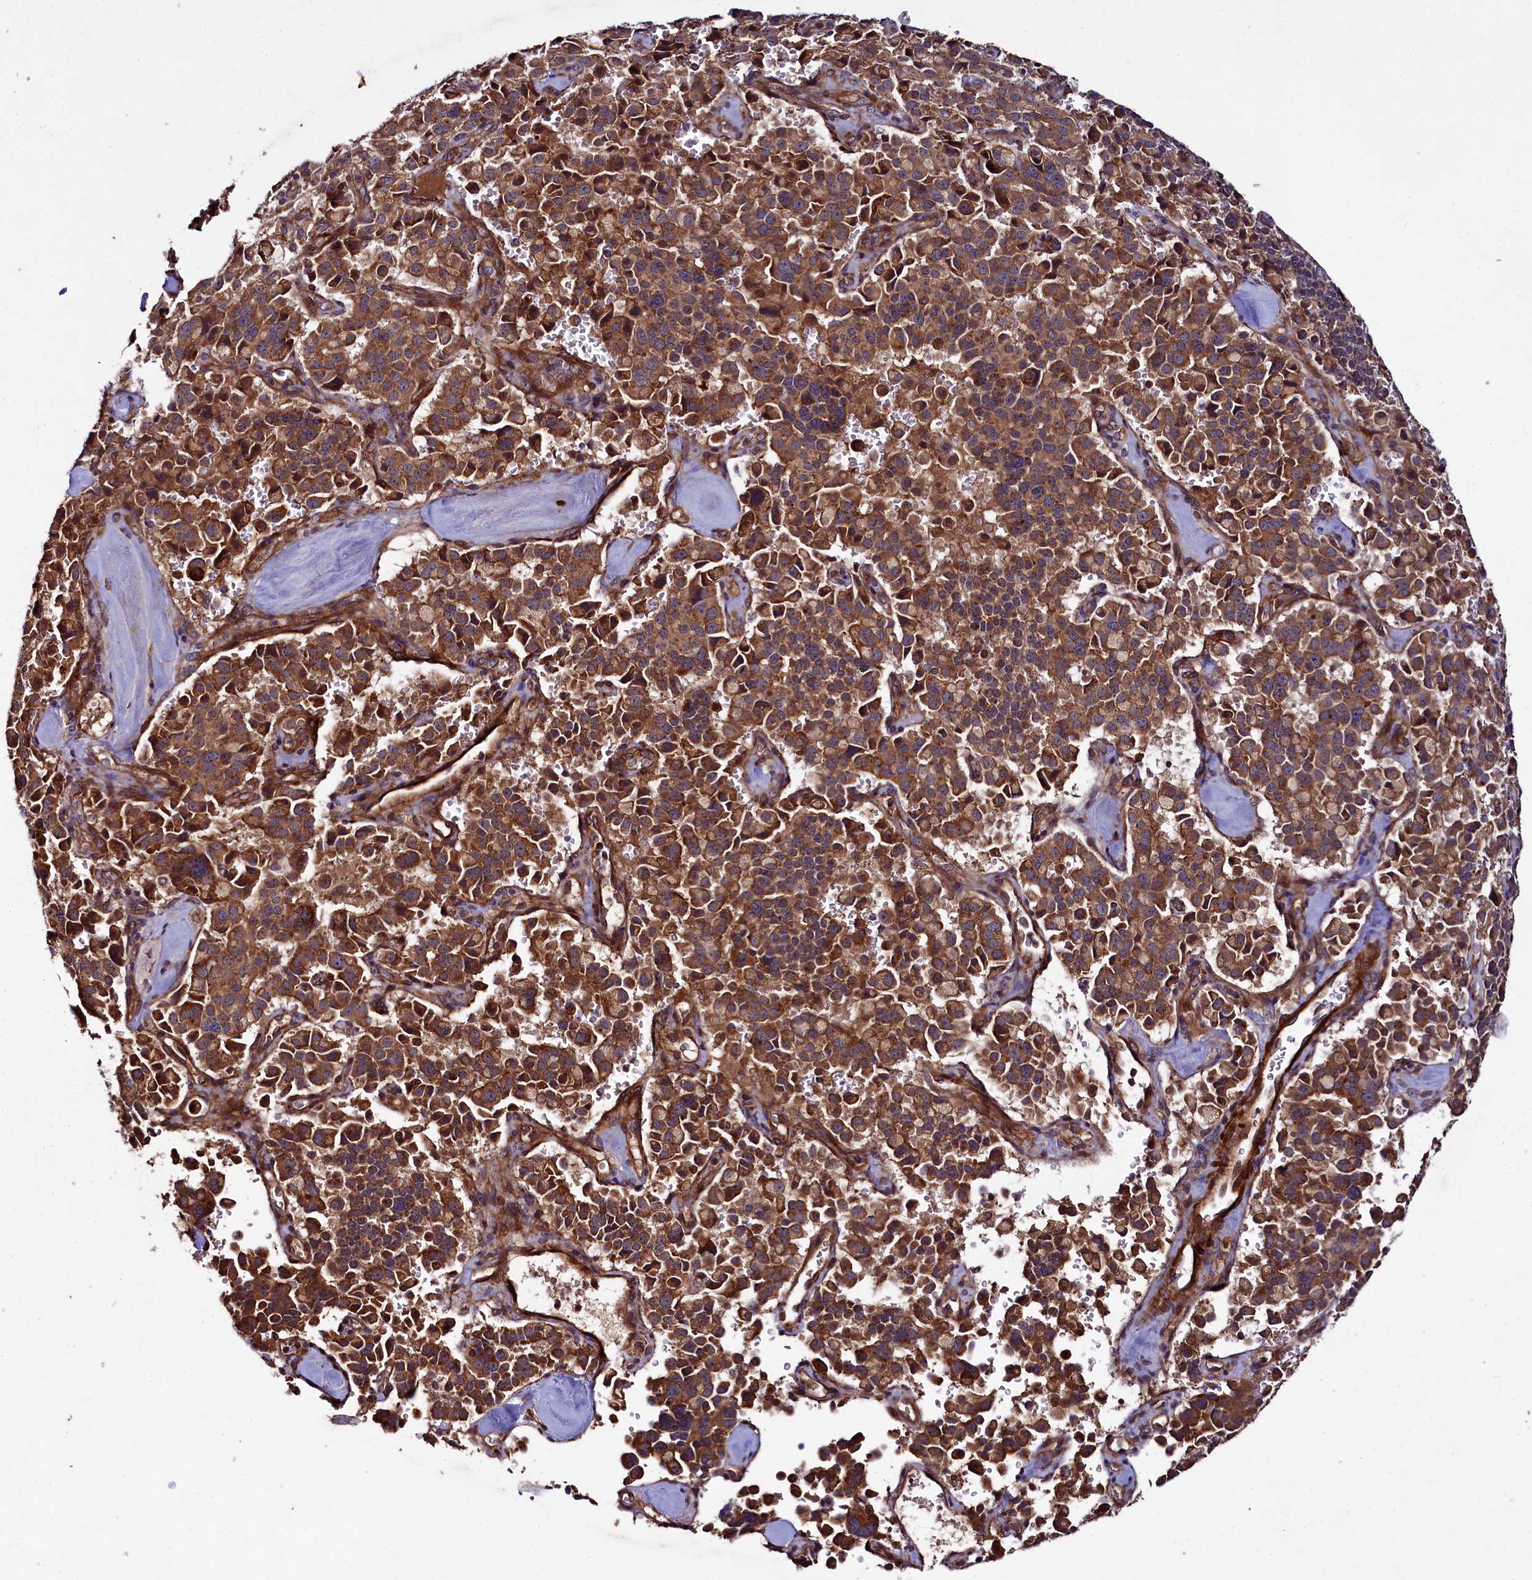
{"staining": {"intensity": "moderate", "quantity": ">75%", "location": "cytoplasmic/membranous"}, "tissue": "pancreatic cancer", "cell_type": "Tumor cells", "image_type": "cancer", "snomed": [{"axis": "morphology", "description": "Adenocarcinoma, NOS"}, {"axis": "topography", "description": "Pancreas"}], "caption": "IHC staining of pancreatic cancer (adenocarcinoma), which displays medium levels of moderate cytoplasmic/membranous staining in about >75% of tumor cells indicating moderate cytoplasmic/membranous protein staining. The staining was performed using DAB (brown) for protein detection and nuclei were counterstained in hematoxylin (blue).", "gene": "CCDC102A", "patient": {"sex": "male", "age": 65}}